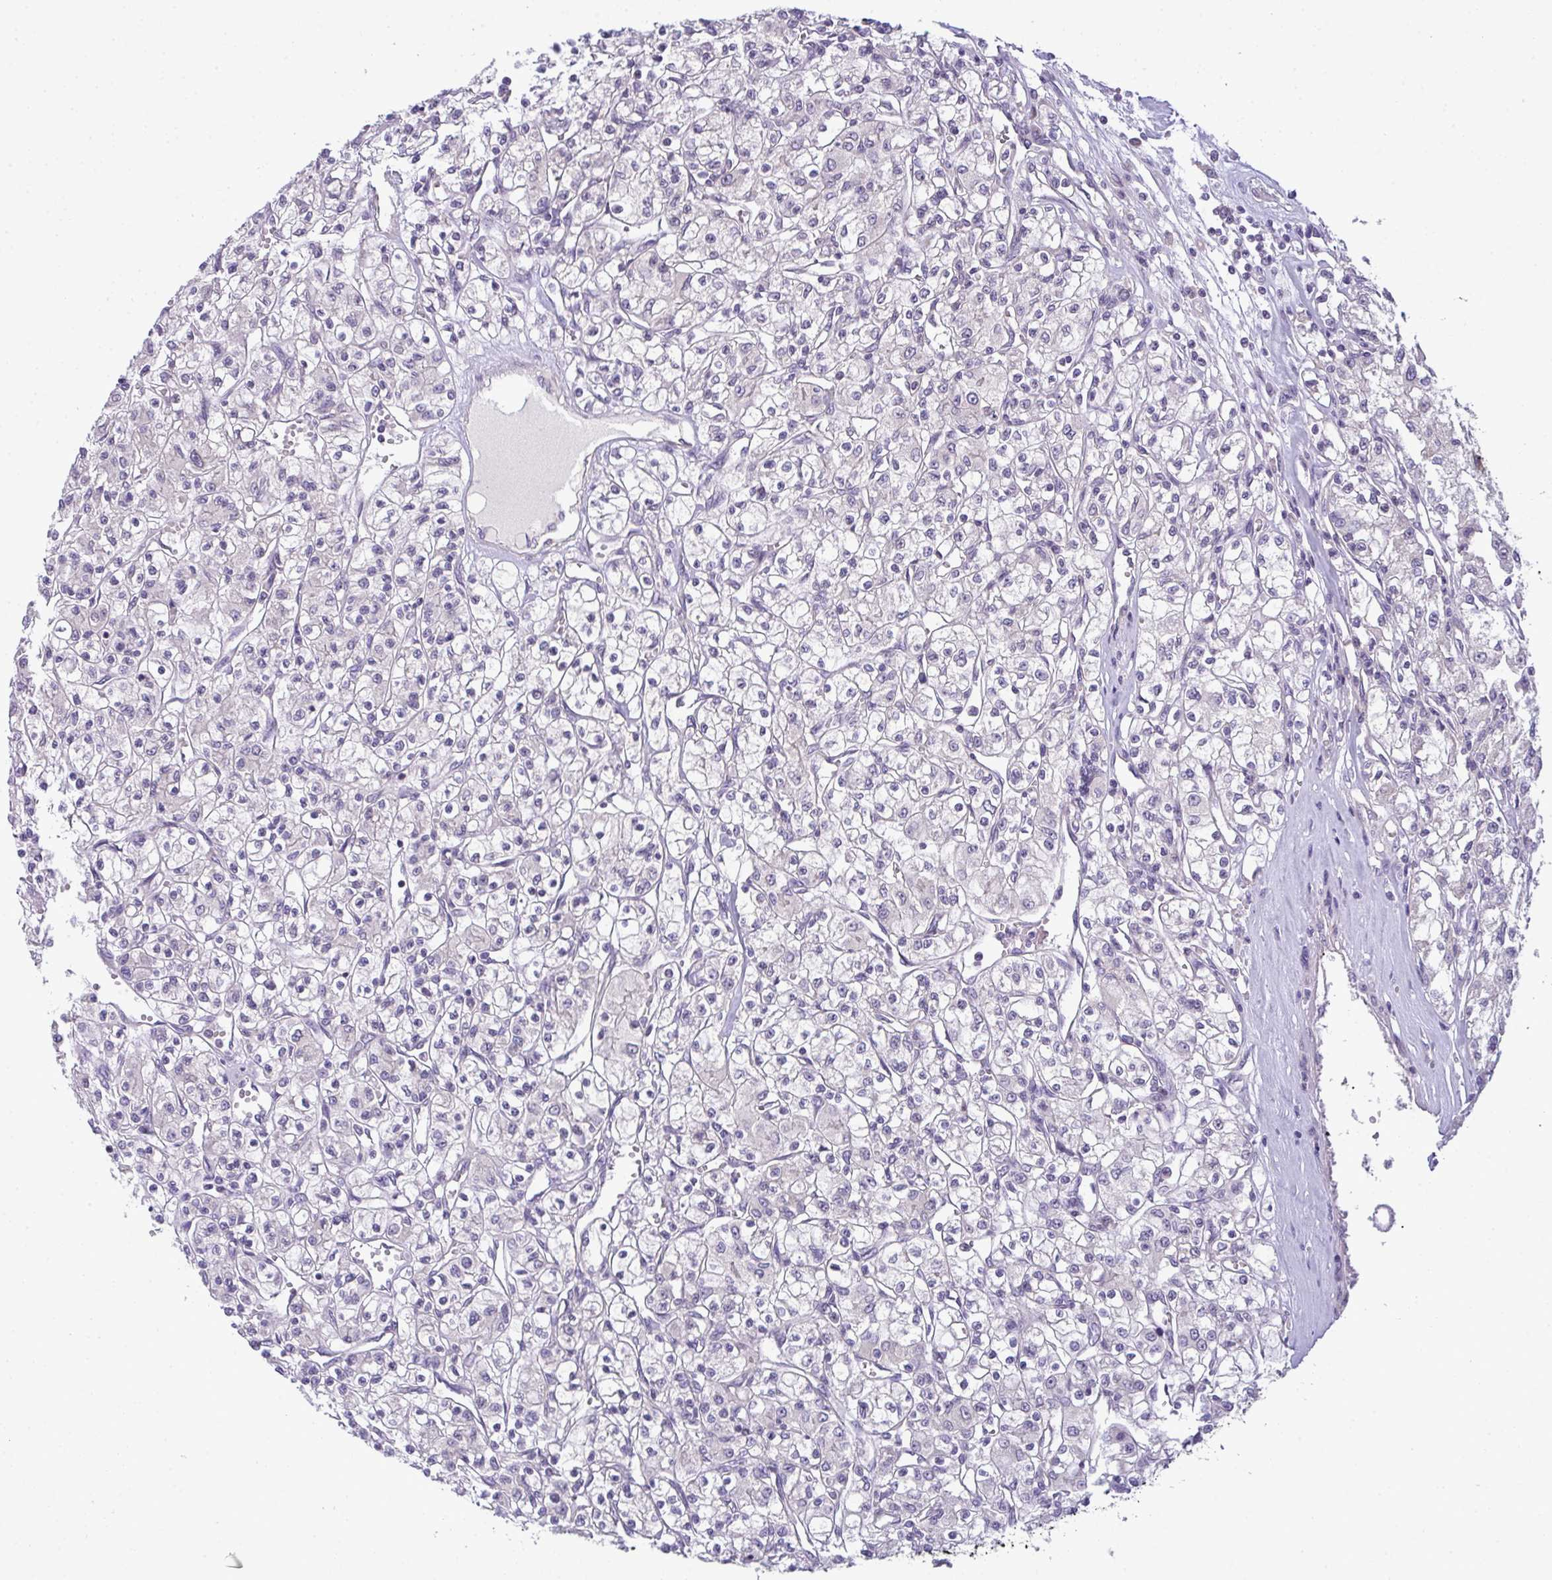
{"staining": {"intensity": "negative", "quantity": "none", "location": "none"}, "tissue": "renal cancer", "cell_type": "Tumor cells", "image_type": "cancer", "snomed": [{"axis": "morphology", "description": "Adenocarcinoma, NOS"}, {"axis": "topography", "description": "Kidney"}], "caption": "This is a histopathology image of IHC staining of renal cancer (adenocarcinoma), which shows no expression in tumor cells.", "gene": "NT5C1A", "patient": {"sex": "female", "age": 59}}